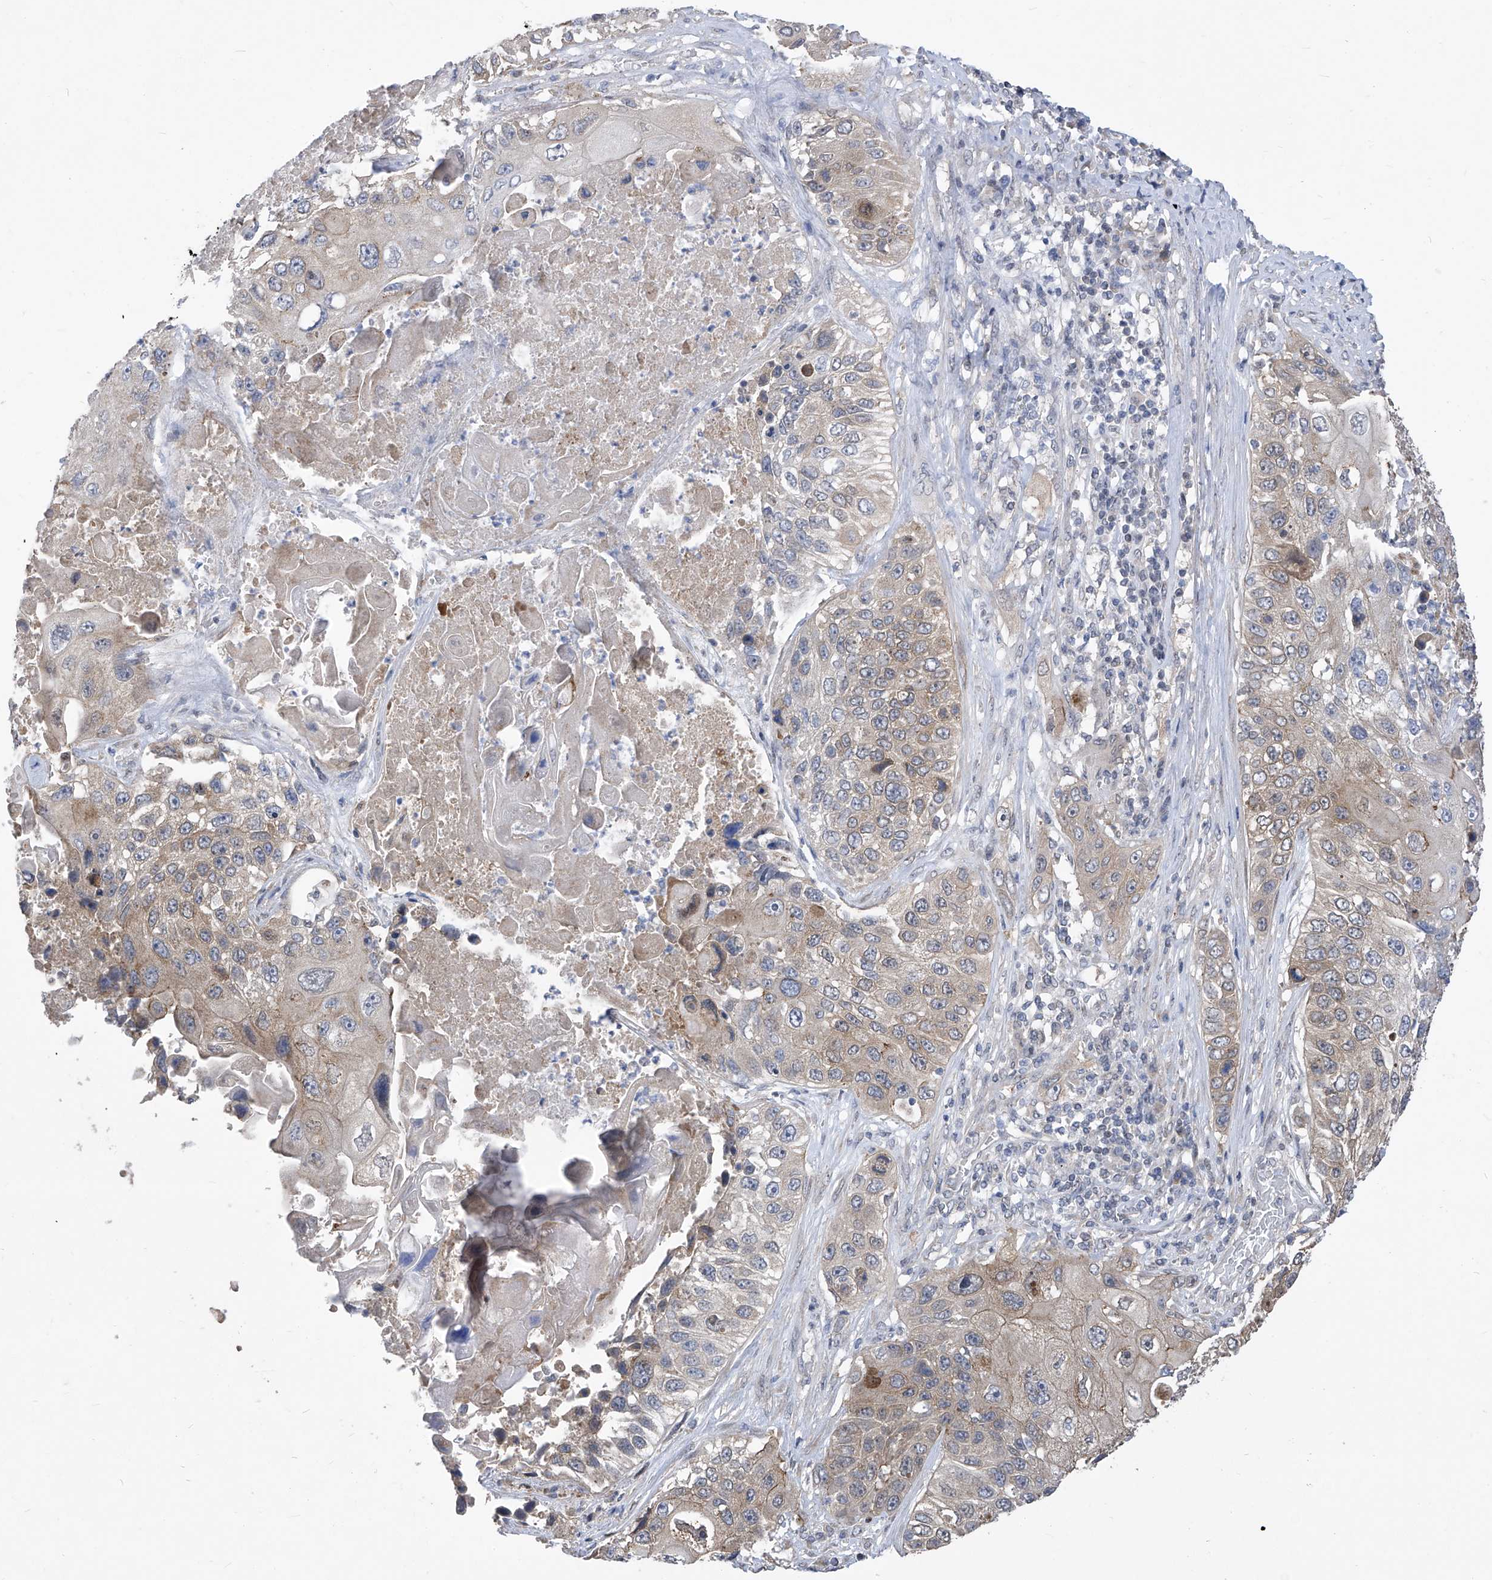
{"staining": {"intensity": "weak", "quantity": "25%-75%", "location": "cytoplasmic/membranous"}, "tissue": "lung cancer", "cell_type": "Tumor cells", "image_type": "cancer", "snomed": [{"axis": "morphology", "description": "Squamous cell carcinoma, NOS"}, {"axis": "topography", "description": "Lung"}], "caption": "There is low levels of weak cytoplasmic/membranous expression in tumor cells of squamous cell carcinoma (lung), as demonstrated by immunohistochemical staining (brown color).", "gene": "CETN2", "patient": {"sex": "male", "age": 61}}